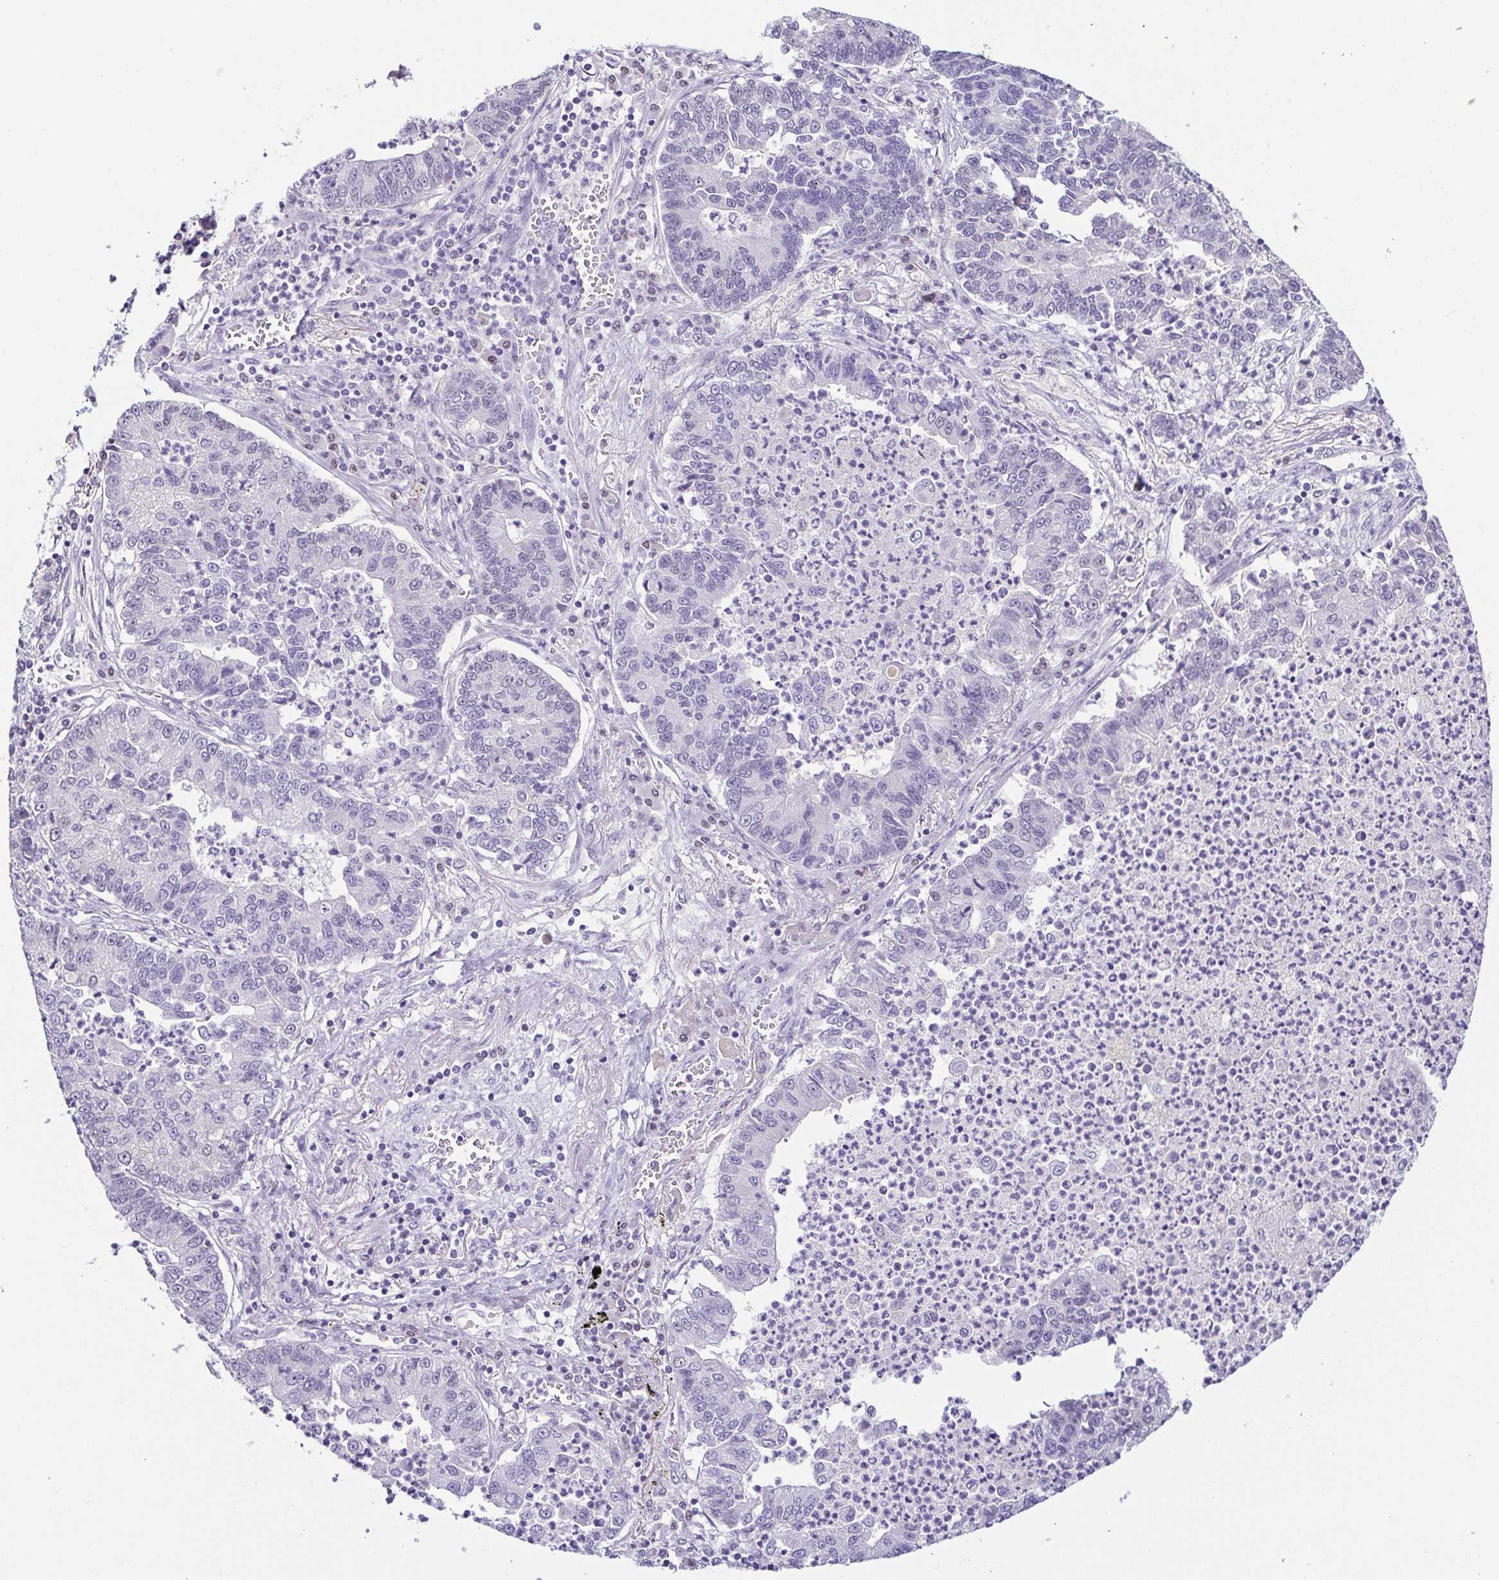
{"staining": {"intensity": "negative", "quantity": "none", "location": "none"}, "tissue": "lung cancer", "cell_type": "Tumor cells", "image_type": "cancer", "snomed": [{"axis": "morphology", "description": "Adenocarcinoma, NOS"}, {"axis": "topography", "description": "Lung"}], "caption": "Lung cancer (adenocarcinoma) was stained to show a protein in brown. There is no significant positivity in tumor cells. (Brightfield microscopy of DAB immunohistochemistry (IHC) at high magnification).", "gene": "TCF3", "patient": {"sex": "female", "age": 57}}